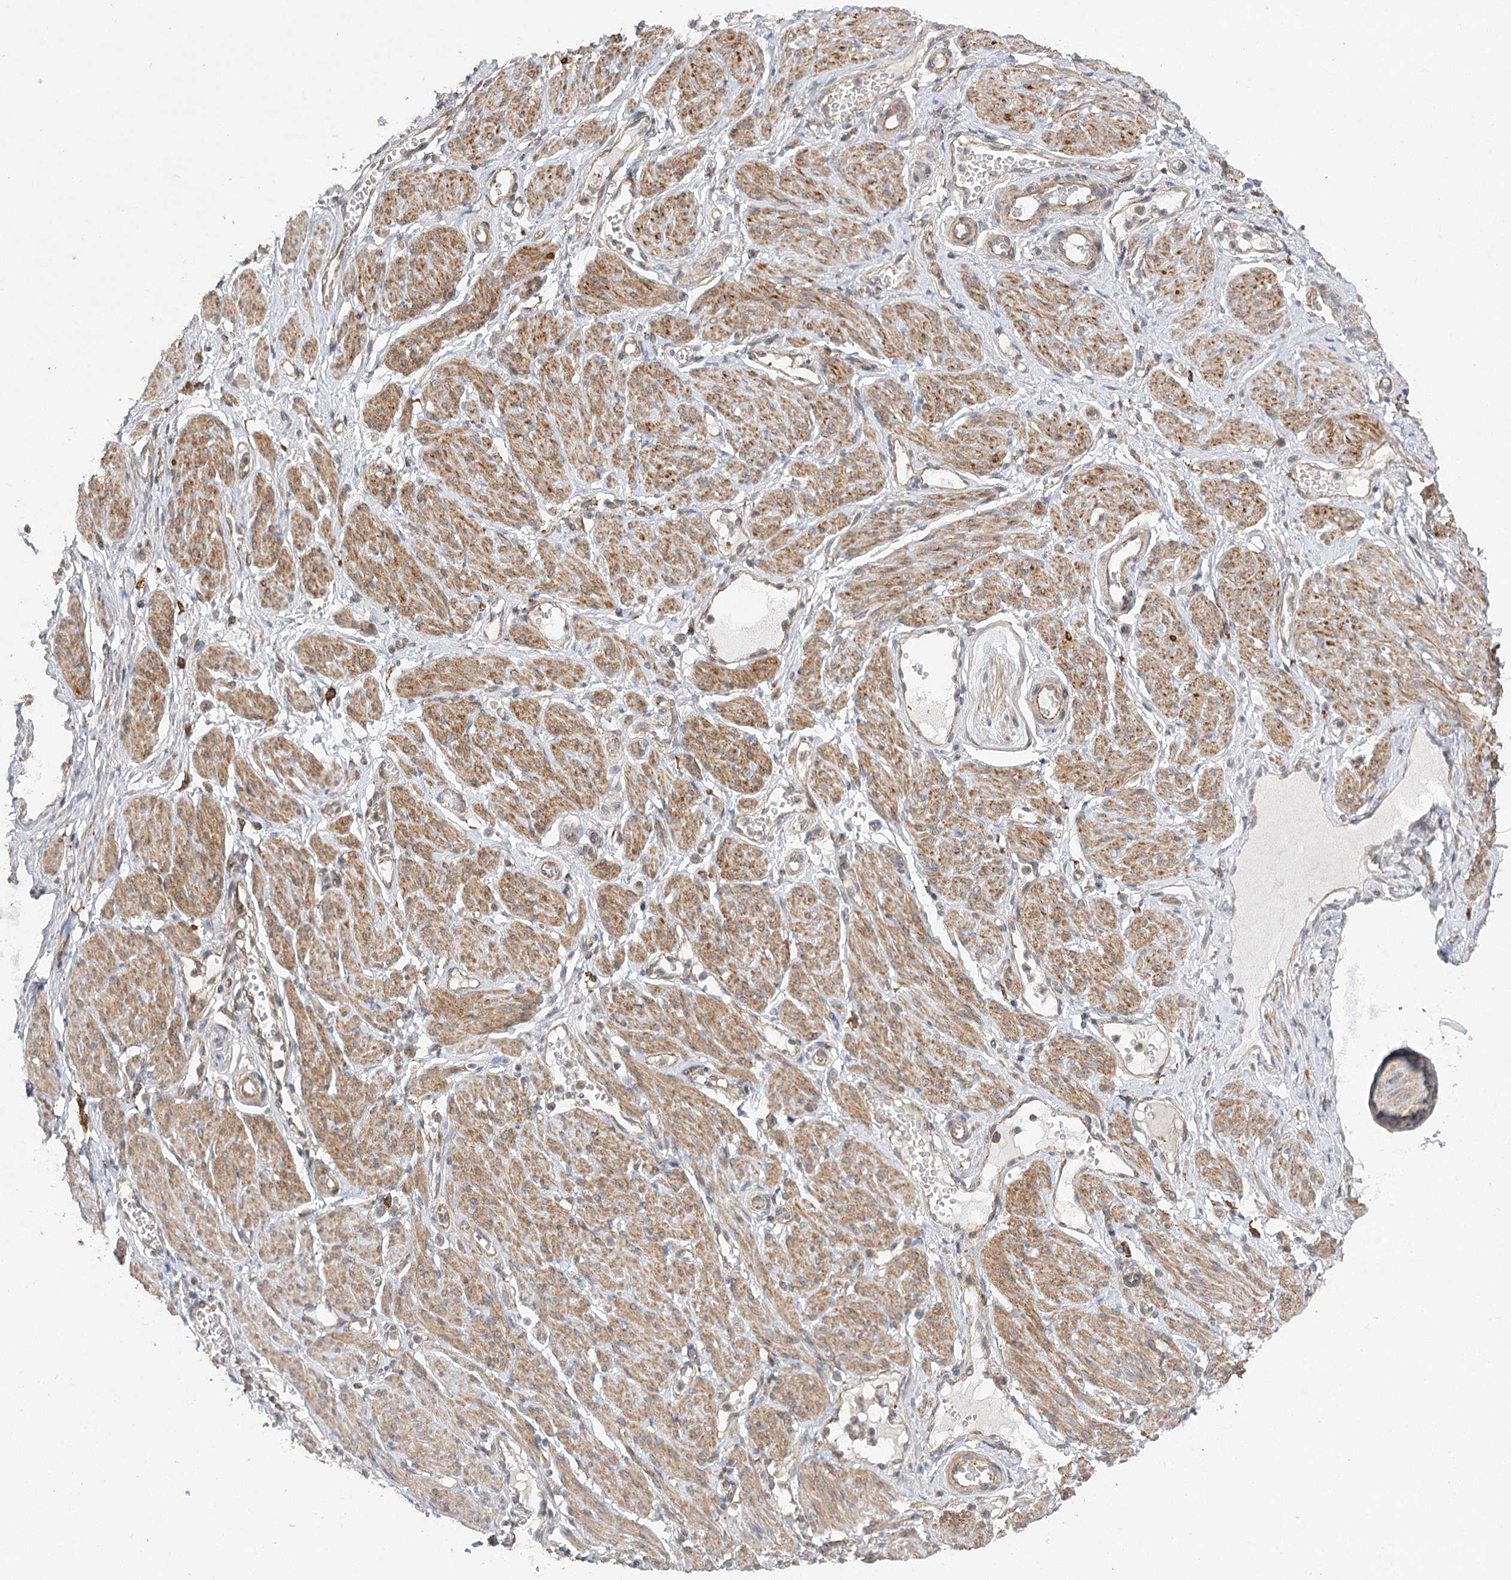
{"staining": {"intensity": "weak", "quantity": "25%-75%", "location": "cytoplasmic/membranous"}, "tissue": "adipose tissue", "cell_type": "Adipocytes", "image_type": "normal", "snomed": [{"axis": "morphology", "description": "Normal tissue, NOS"}, {"axis": "topography", "description": "Smooth muscle"}, {"axis": "topography", "description": "Peripheral nerve tissue"}], "caption": "Protein analysis of unremarkable adipose tissue displays weak cytoplasmic/membranous positivity in about 25%-75% of adipocytes. (brown staining indicates protein expression, while blue staining denotes nuclei).", "gene": "OBSL1", "patient": {"sex": "female", "age": 39}}